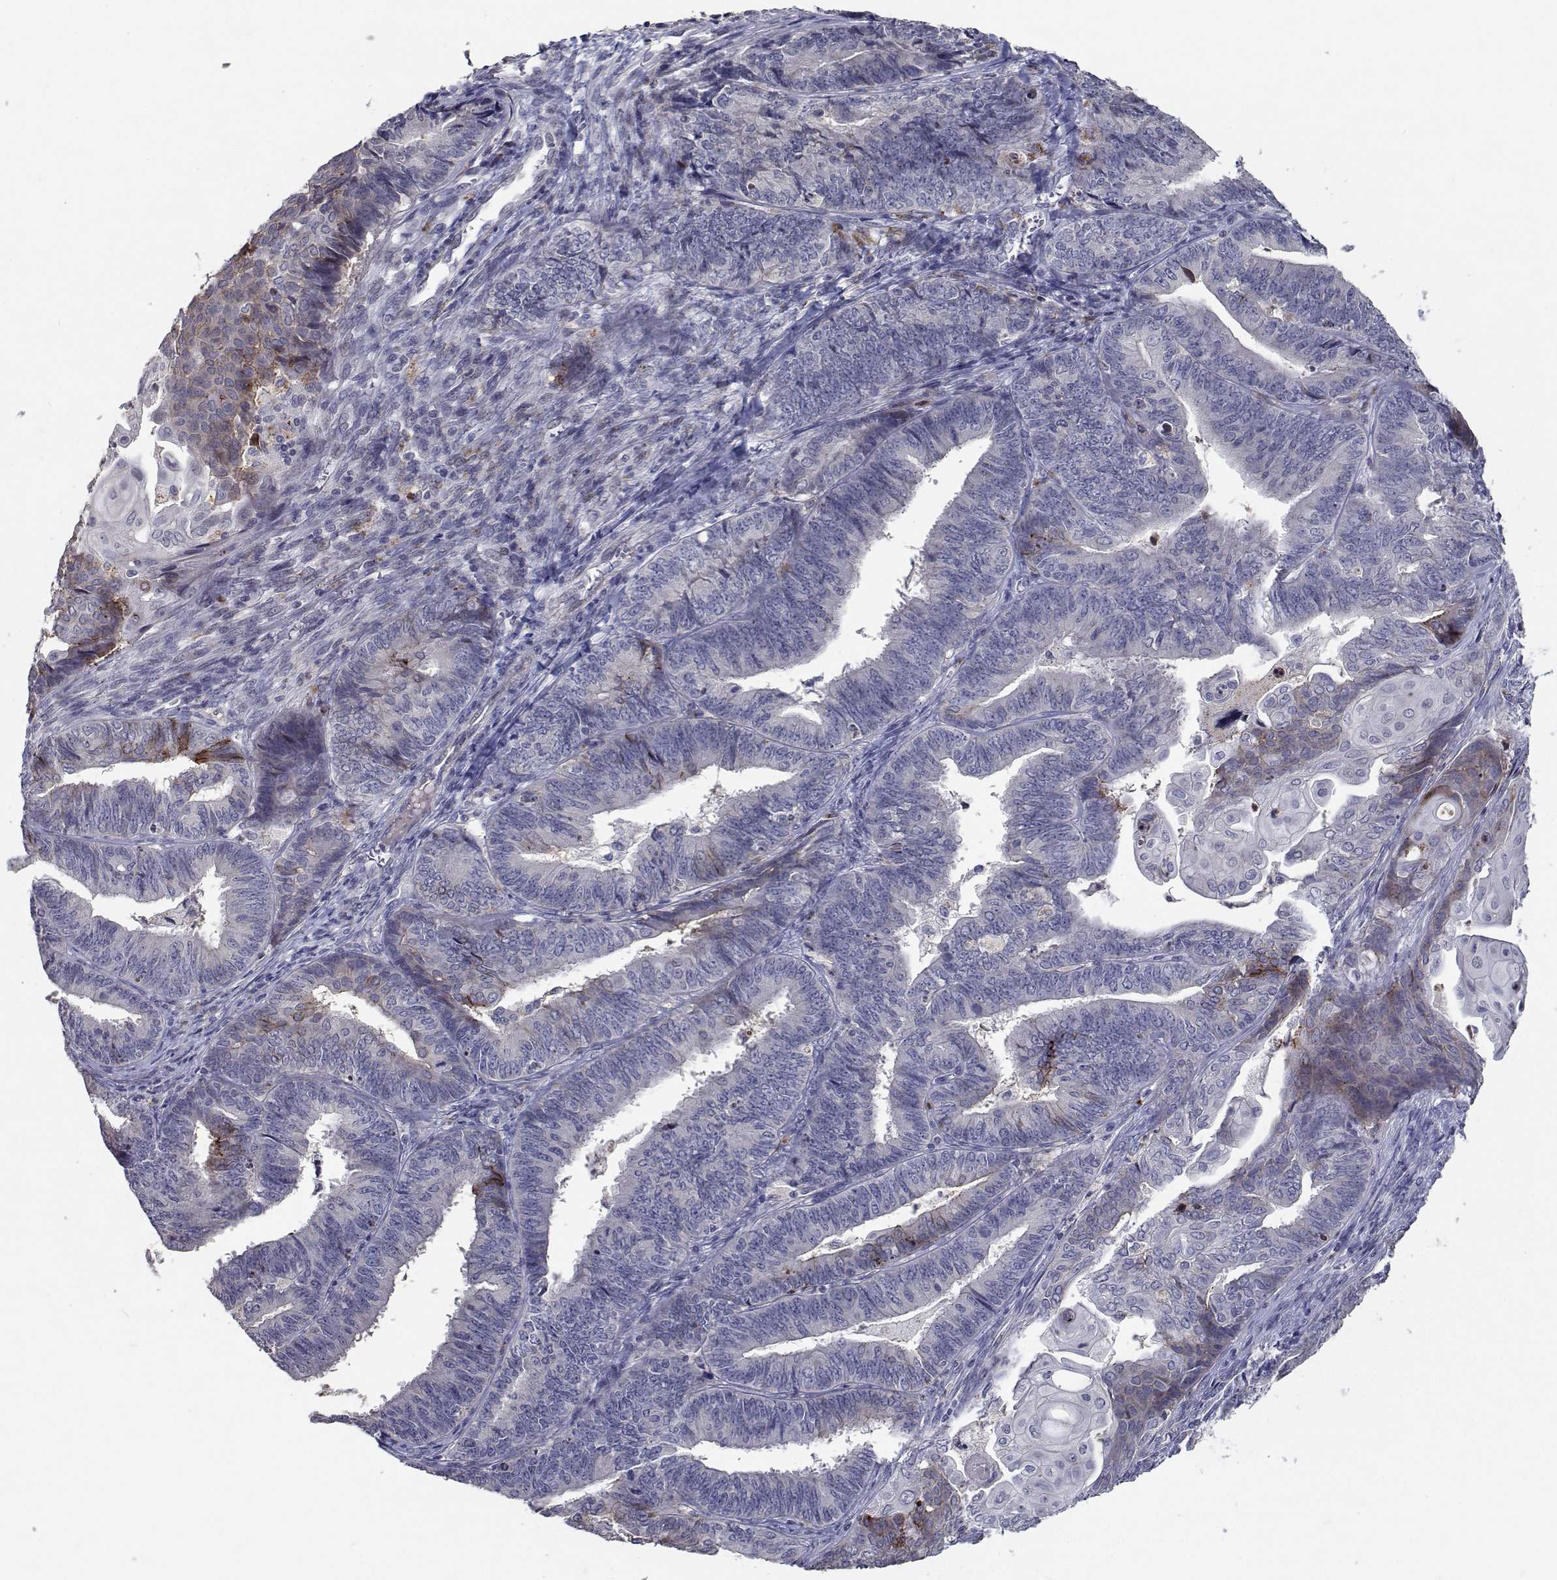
{"staining": {"intensity": "negative", "quantity": "none", "location": "none"}, "tissue": "endometrial cancer", "cell_type": "Tumor cells", "image_type": "cancer", "snomed": [{"axis": "morphology", "description": "Adenocarcinoma, NOS"}, {"axis": "topography", "description": "Endometrium"}], "caption": "Immunohistochemistry (IHC) of endometrial cancer reveals no staining in tumor cells.", "gene": "RBPJL", "patient": {"sex": "female", "age": 73}}